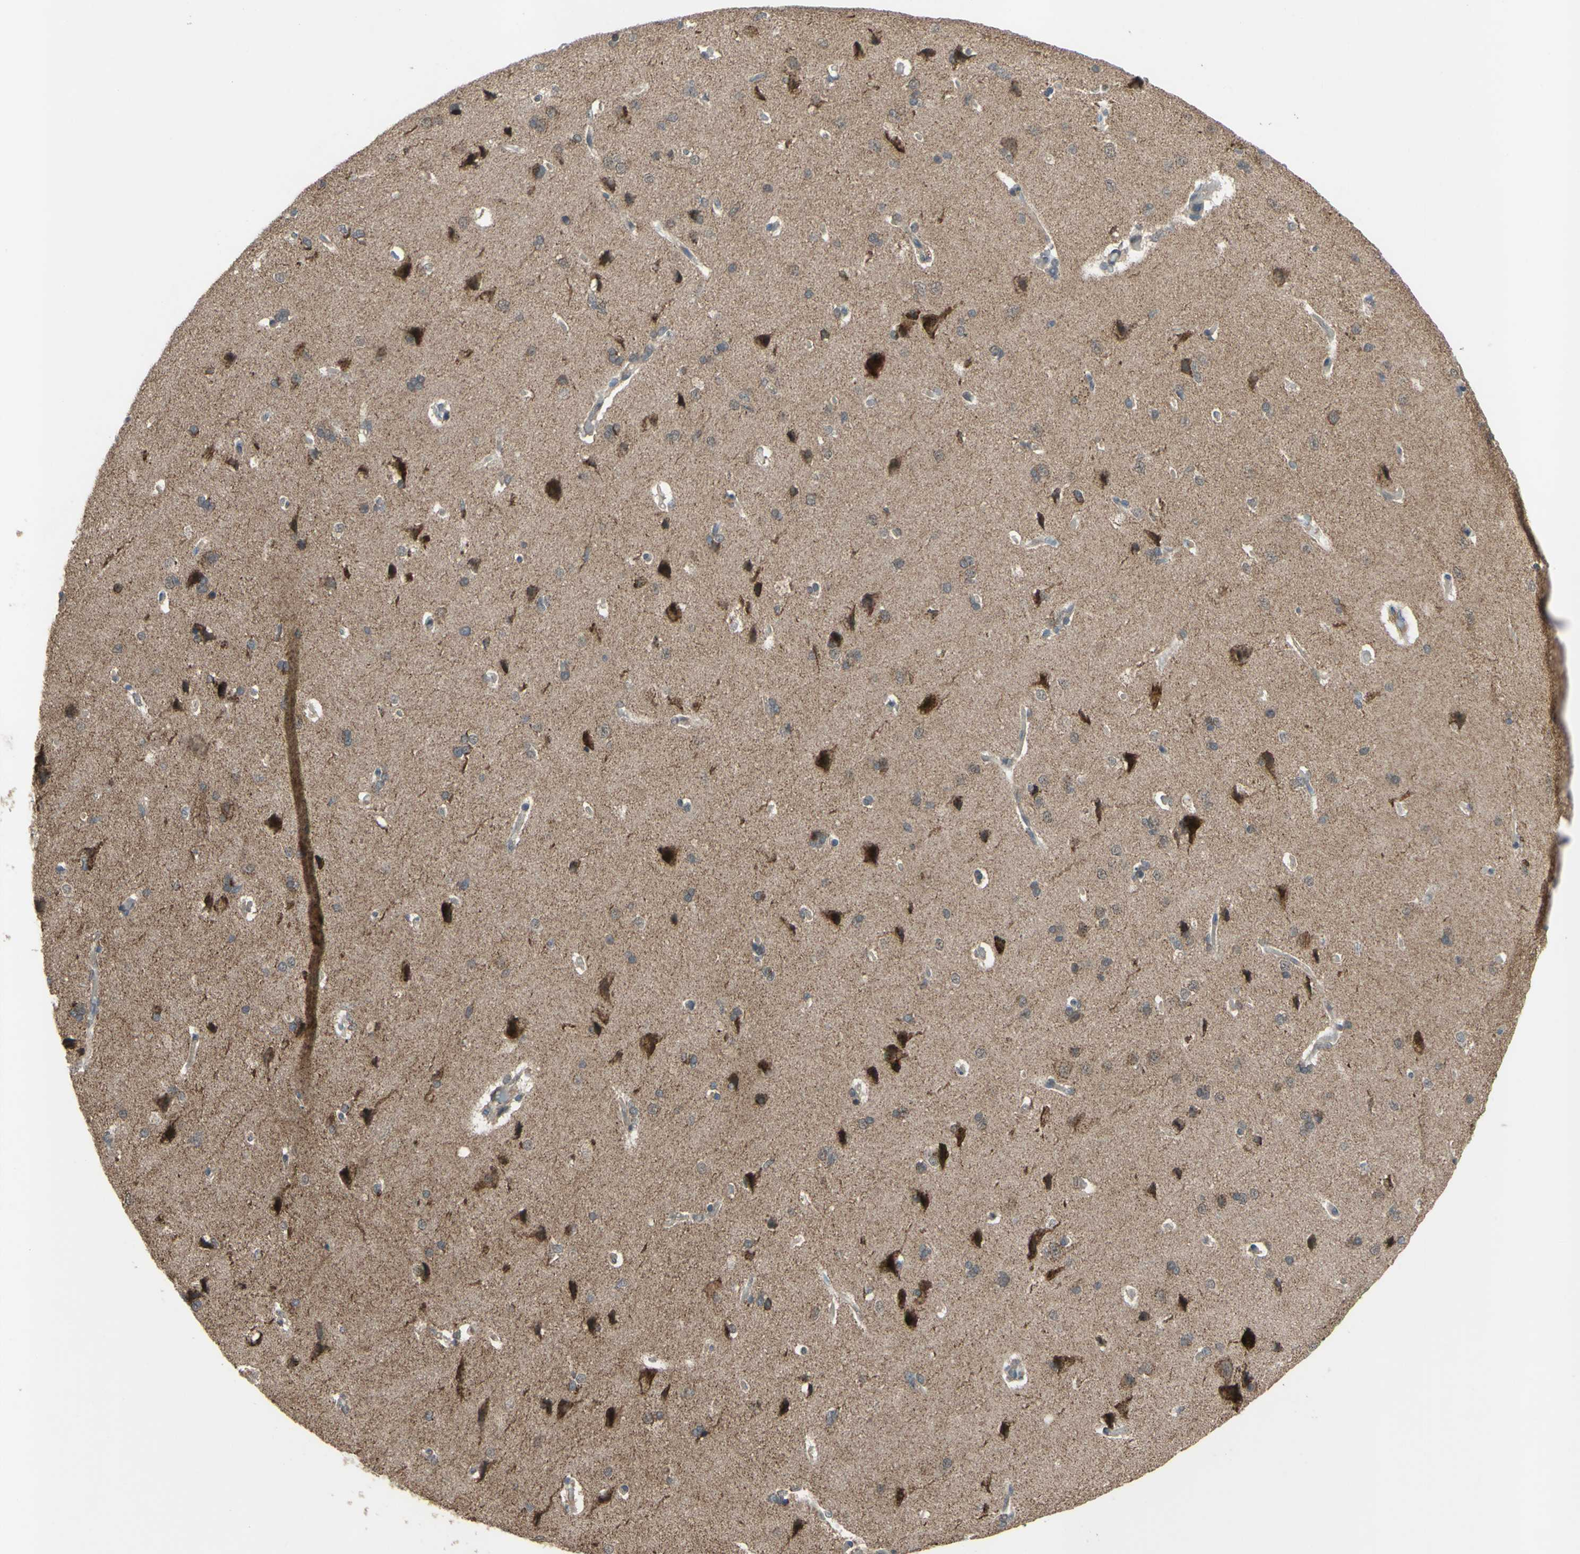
{"staining": {"intensity": "moderate", "quantity": "<25%", "location": "cytoplasmic/membranous"}, "tissue": "cerebral cortex", "cell_type": "Endothelial cells", "image_type": "normal", "snomed": [{"axis": "morphology", "description": "Normal tissue, NOS"}, {"axis": "topography", "description": "Cerebral cortex"}], "caption": "Endothelial cells demonstrate low levels of moderate cytoplasmic/membranous expression in about <25% of cells in unremarkable human cerebral cortex. Using DAB (brown) and hematoxylin (blue) stains, captured at high magnification using brightfield microscopy.", "gene": "CD164", "patient": {"sex": "male", "age": 62}}